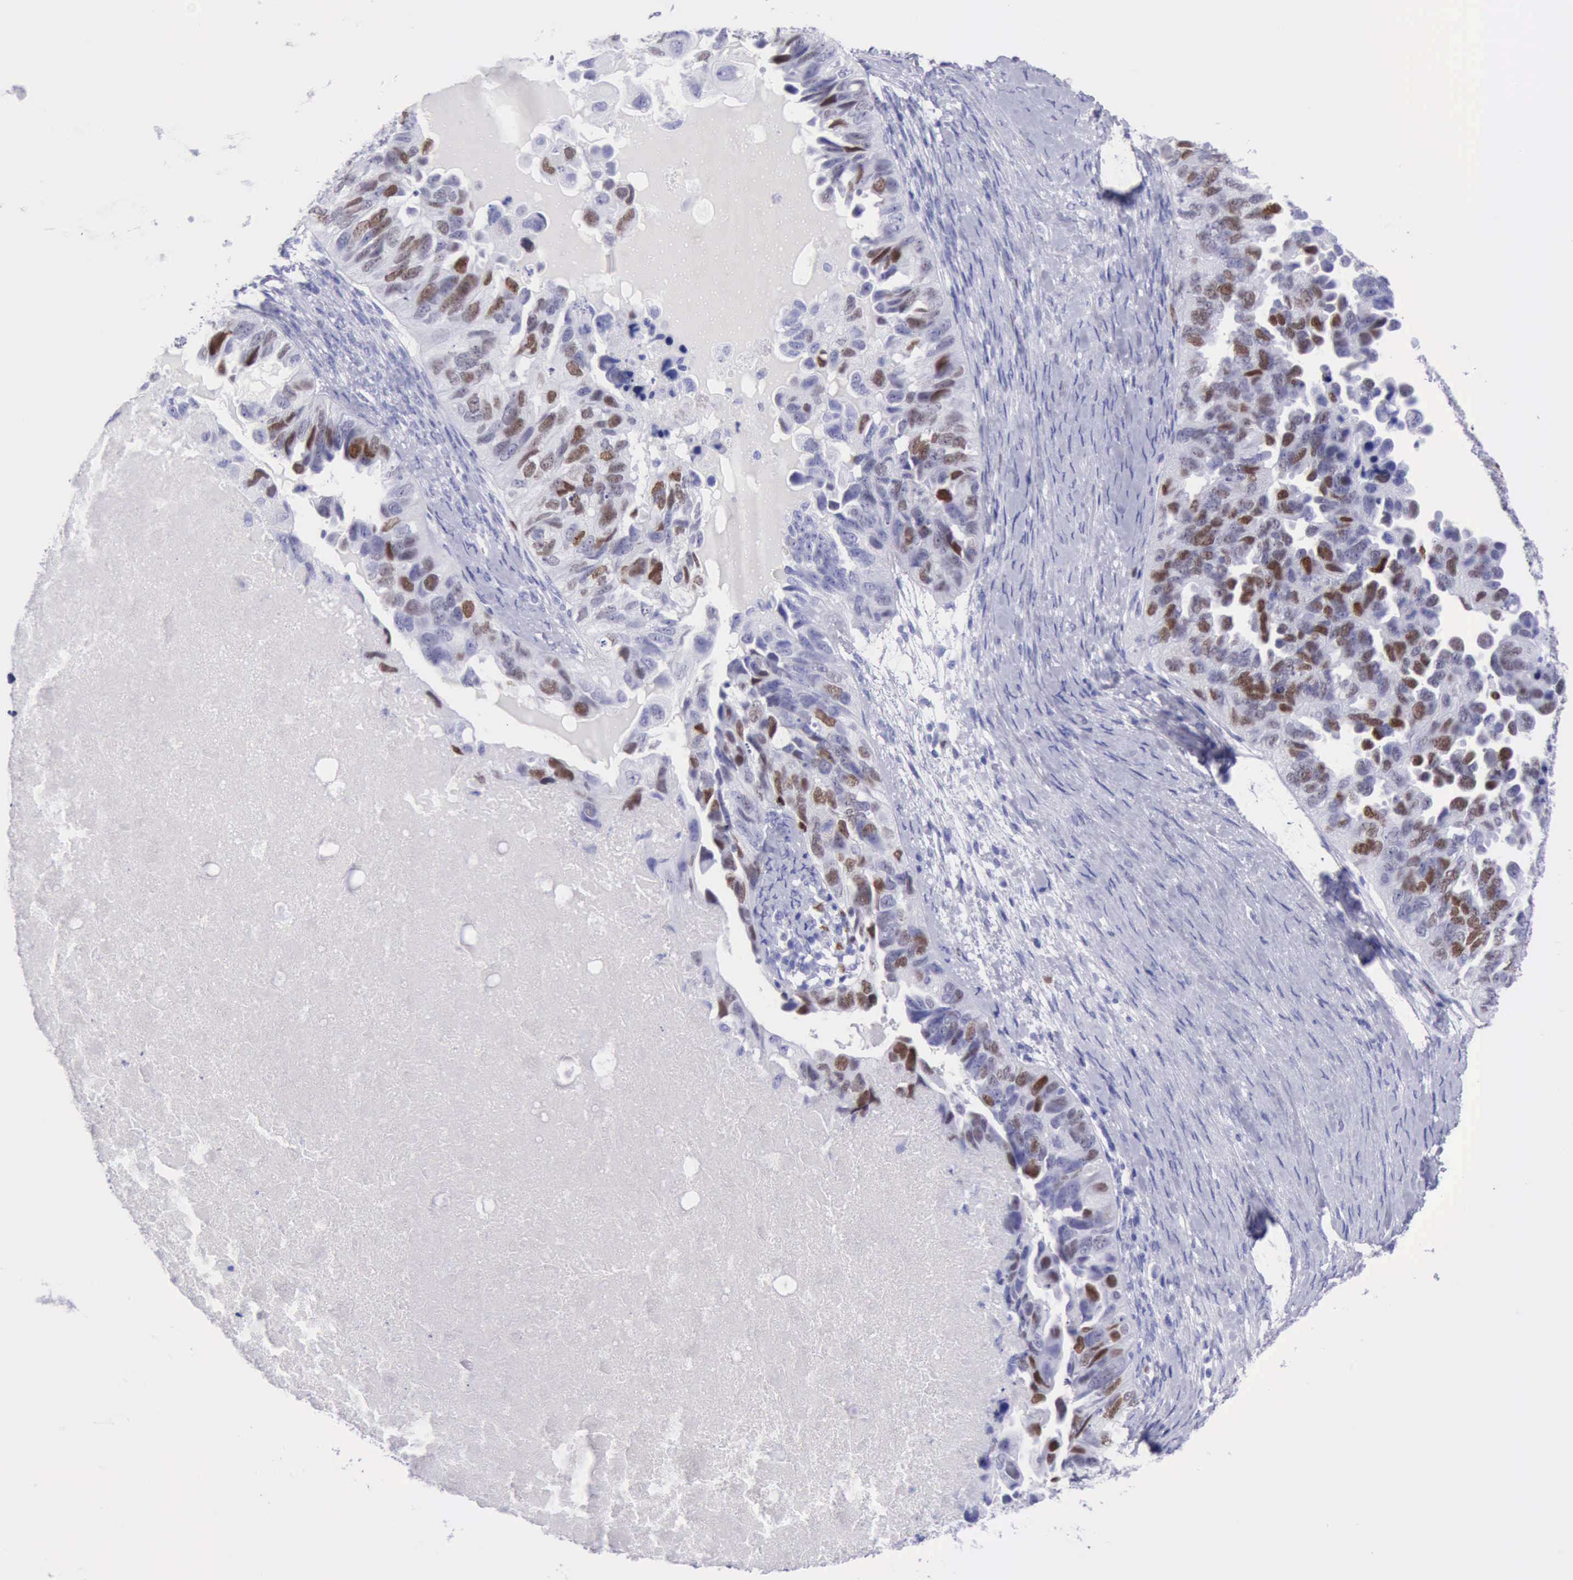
{"staining": {"intensity": "moderate", "quantity": "25%-75%", "location": "nuclear"}, "tissue": "ovarian cancer", "cell_type": "Tumor cells", "image_type": "cancer", "snomed": [{"axis": "morphology", "description": "Cystadenocarcinoma, serous, NOS"}, {"axis": "topography", "description": "Ovary"}], "caption": "Ovarian cancer tissue displays moderate nuclear expression in approximately 25%-75% of tumor cells", "gene": "MCM2", "patient": {"sex": "female", "age": 82}}